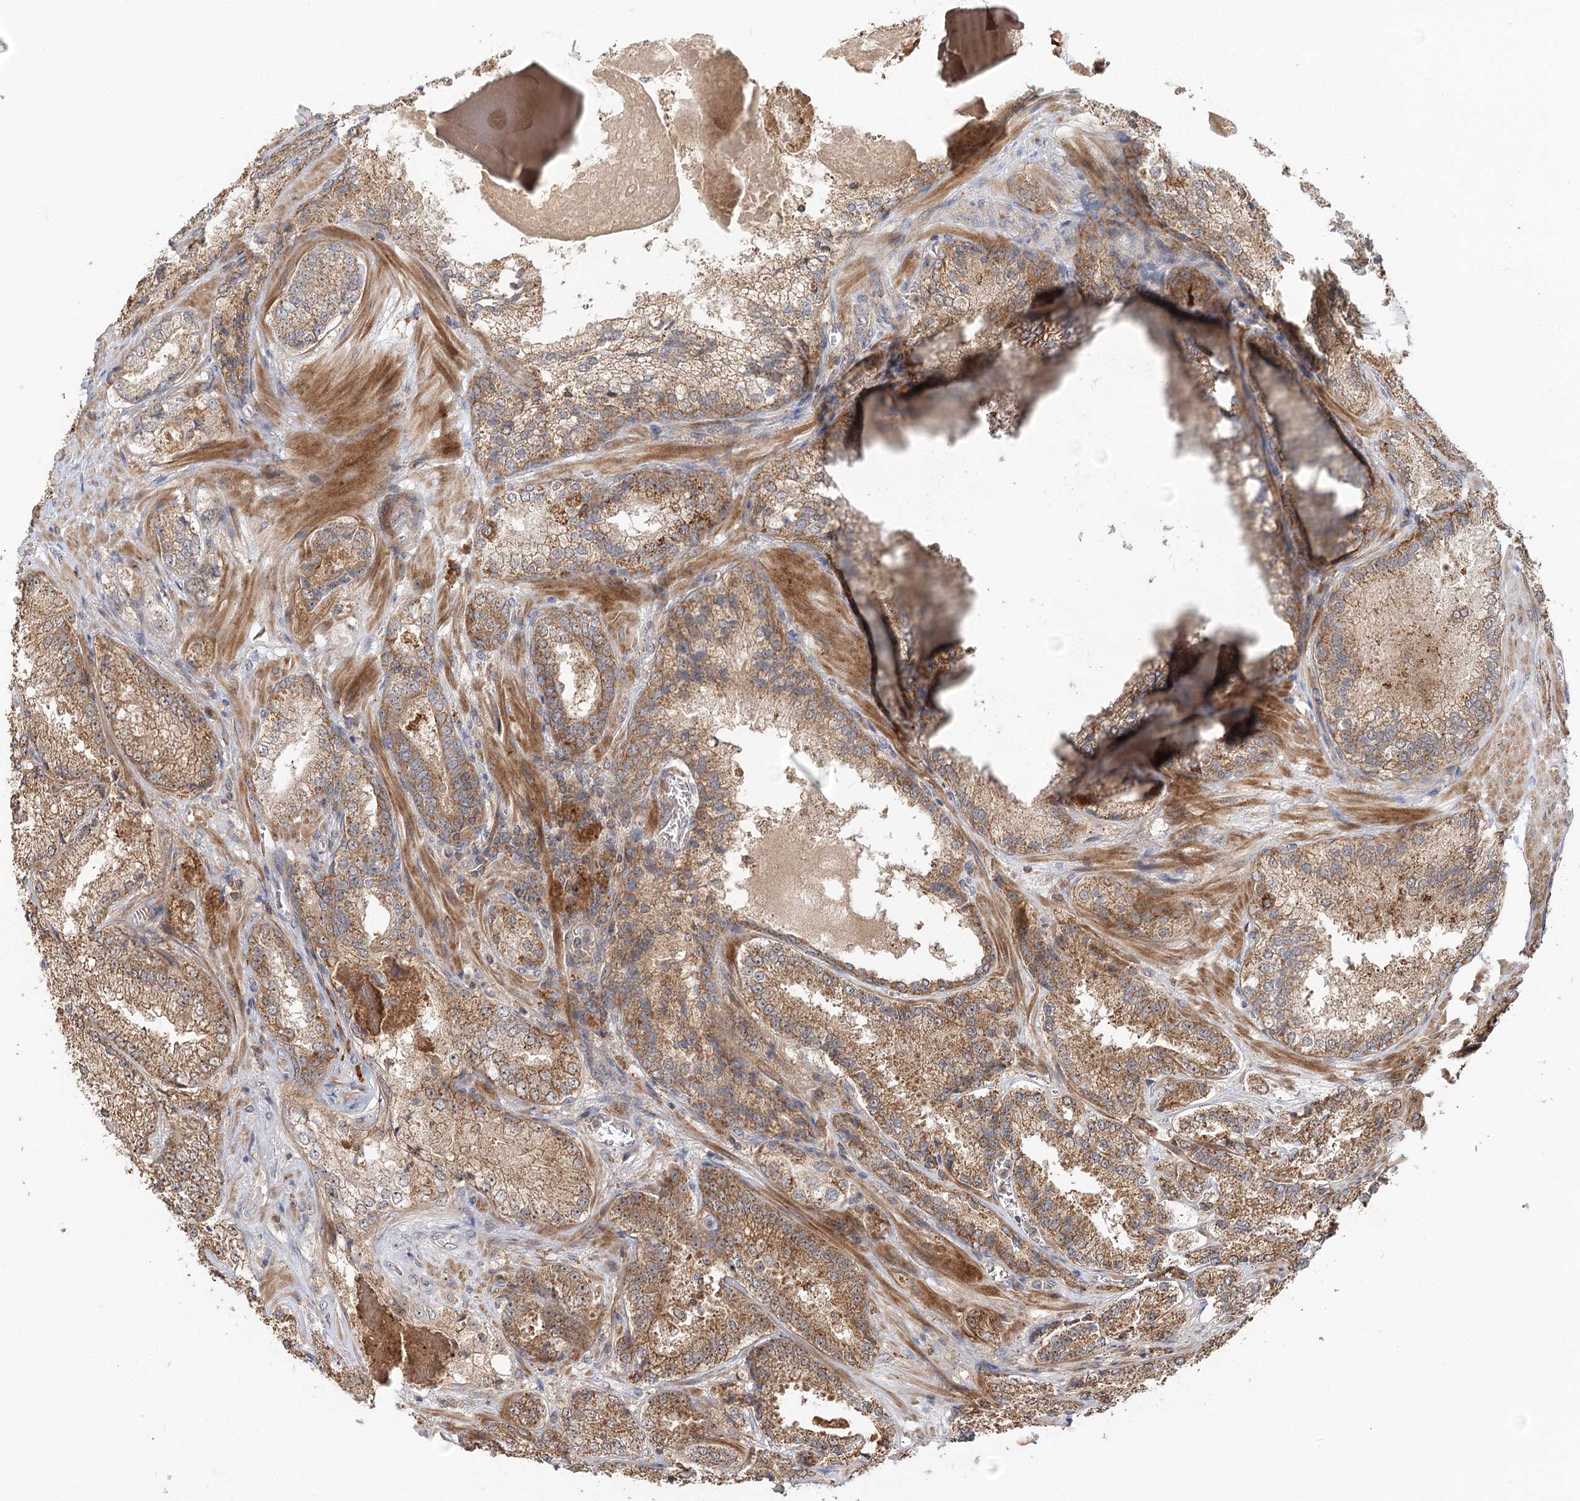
{"staining": {"intensity": "moderate", "quantity": ">75%", "location": "cytoplasmic/membranous,nuclear"}, "tissue": "prostate cancer", "cell_type": "Tumor cells", "image_type": "cancer", "snomed": [{"axis": "morphology", "description": "Adenocarcinoma, Low grade"}, {"axis": "topography", "description": "Prostate"}], "caption": "DAB immunohistochemical staining of human adenocarcinoma (low-grade) (prostate) shows moderate cytoplasmic/membranous and nuclear protein staining in approximately >75% of tumor cells.", "gene": "RAPGEF6", "patient": {"sex": "male", "age": 74}}